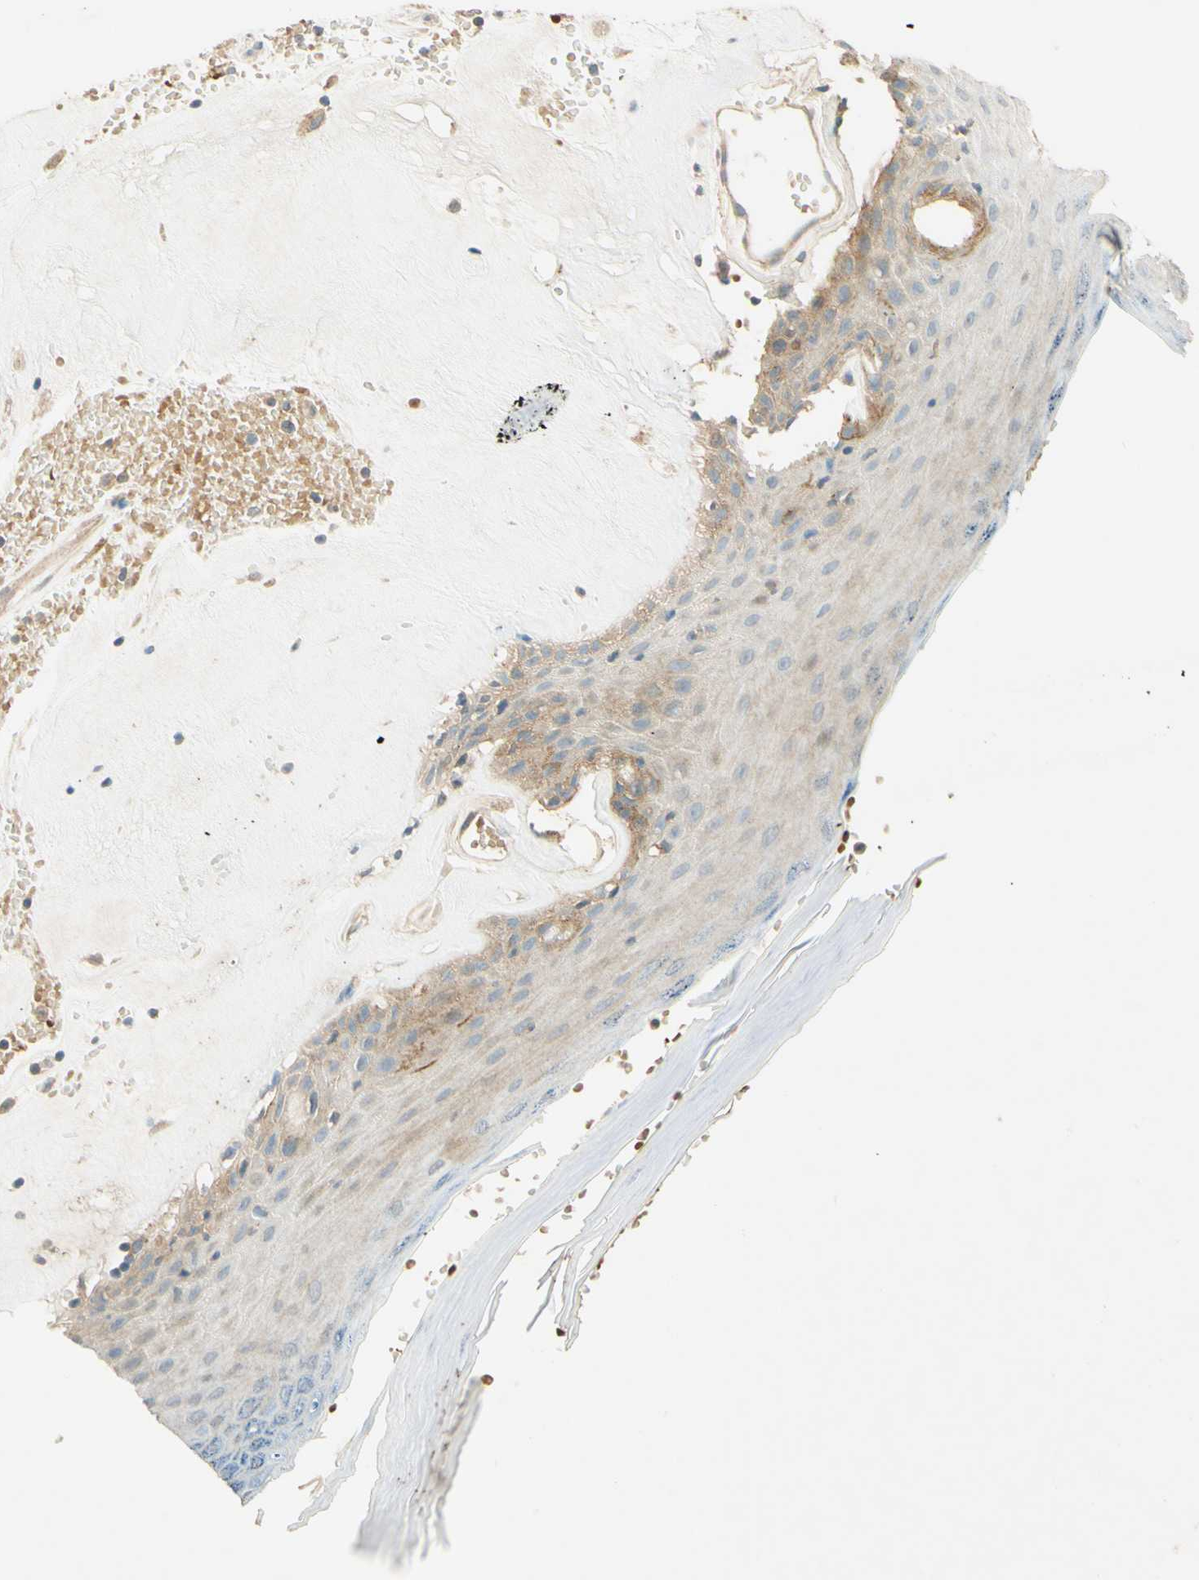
{"staining": {"intensity": "weak", "quantity": "<25%", "location": "cytoplasmic/membranous"}, "tissue": "skin", "cell_type": "Epidermal cells", "image_type": "normal", "snomed": [{"axis": "morphology", "description": "Normal tissue, NOS"}, {"axis": "morphology", "description": "Inflammation, NOS"}, {"axis": "topography", "description": "Vulva"}], "caption": "Immunohistochemical staining of normal human skin reveals no significant positivity in epidermal cells.", "gene": "ADAM17", "patient": {"sex": "female", "age": 84}}